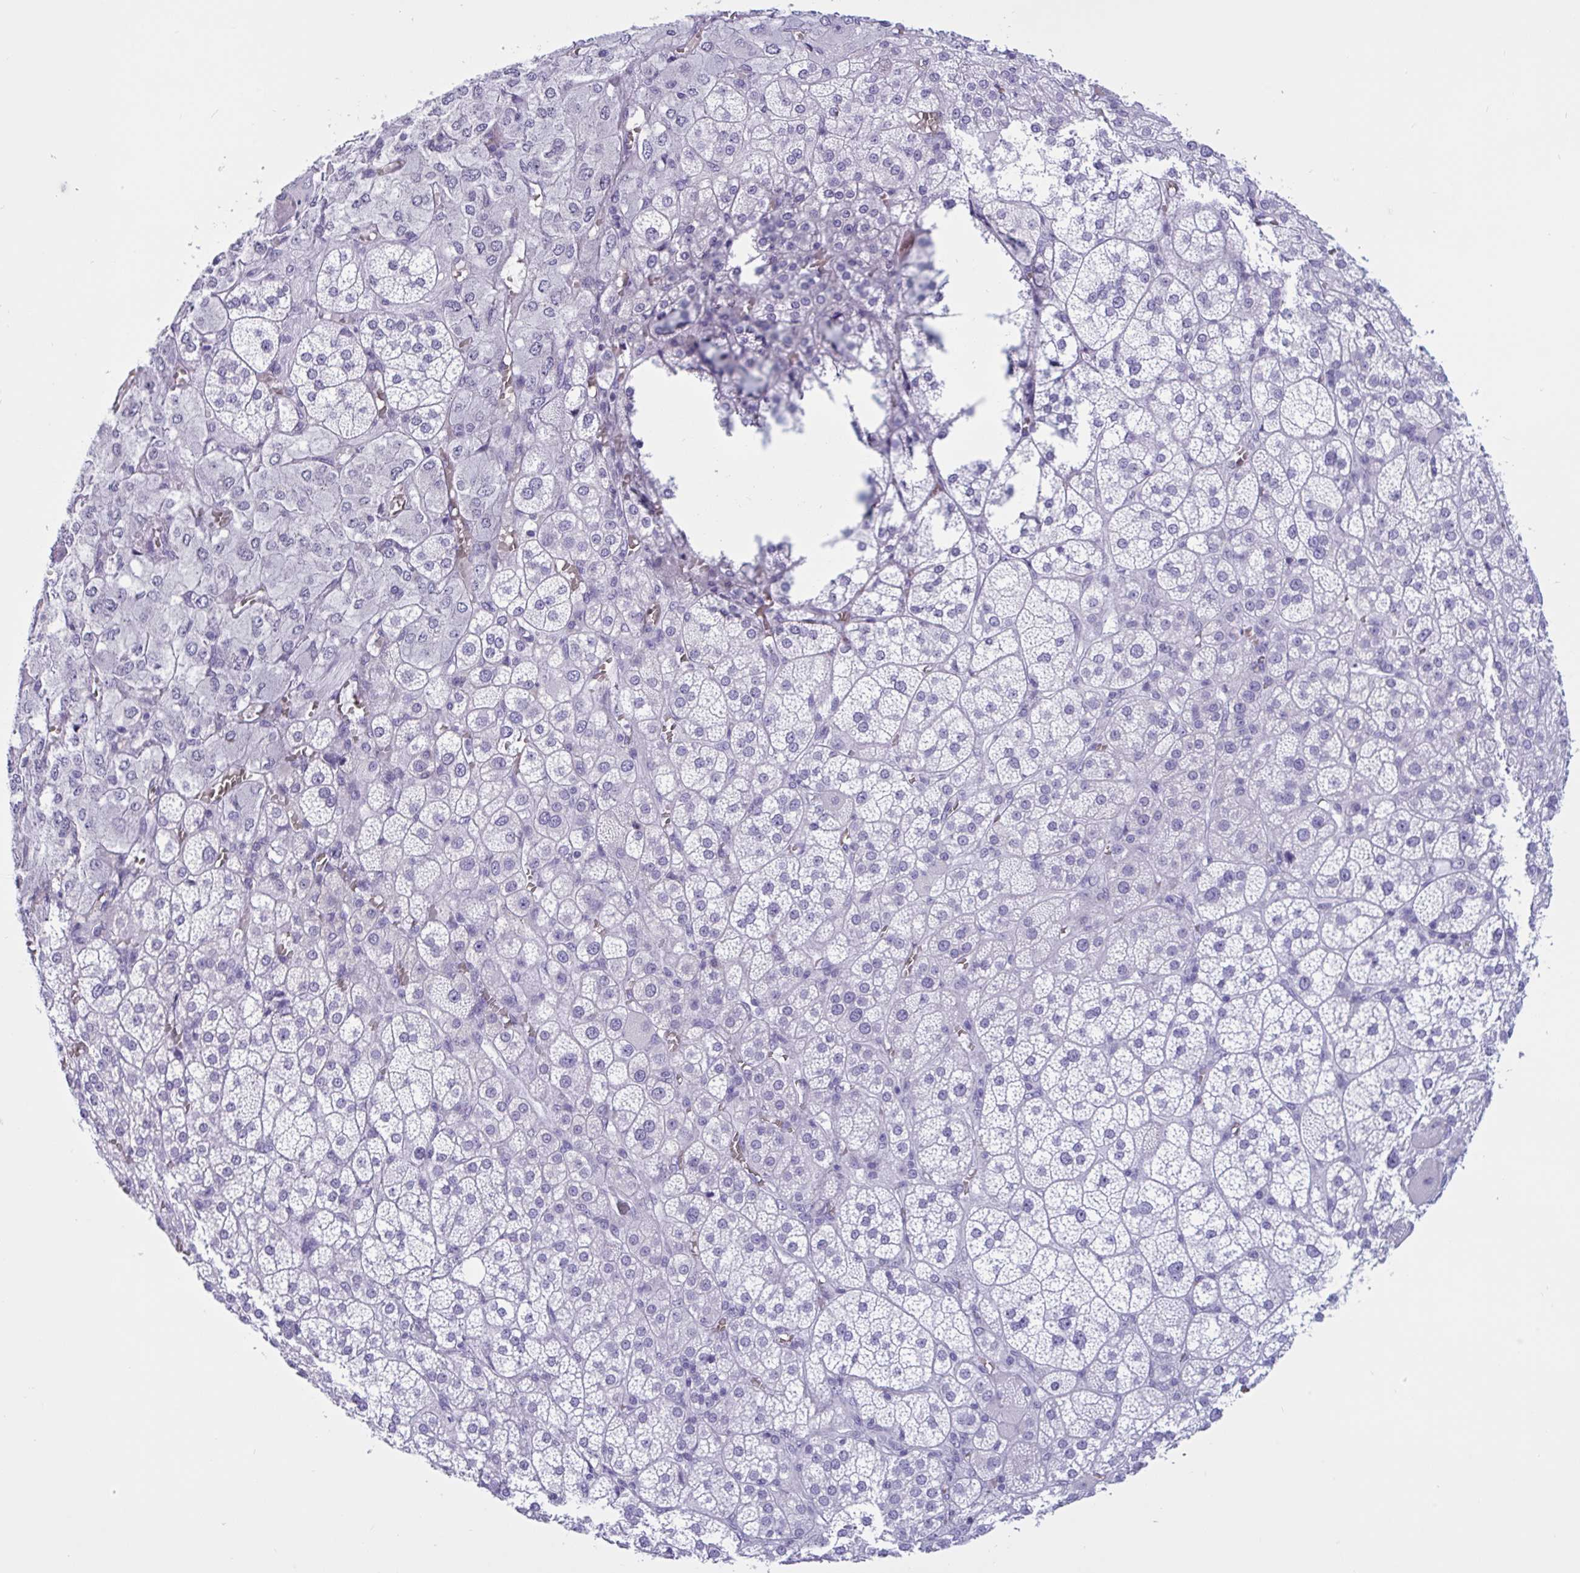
{"staining": {"intensity": "negative", "quantity": "none", "location": "none"}, "tissue": "adrenal gland", "cell_type": "Glandular cells", "image_type": "normal", "snomed": [{"axis": "morphology", "description": "Normal tissue, NOS"}, {"axis": "topography", "description": "Adrenal gland"}], "caption": "High magnification brightfield microscopy of normal adrenal gland stained with DAB (brown) and counterstained with hematoxylin (blue): glandular cells show no significant positivity.", "gene": "SLC2A1", "patient": {"sex": "female", "age": 60}}